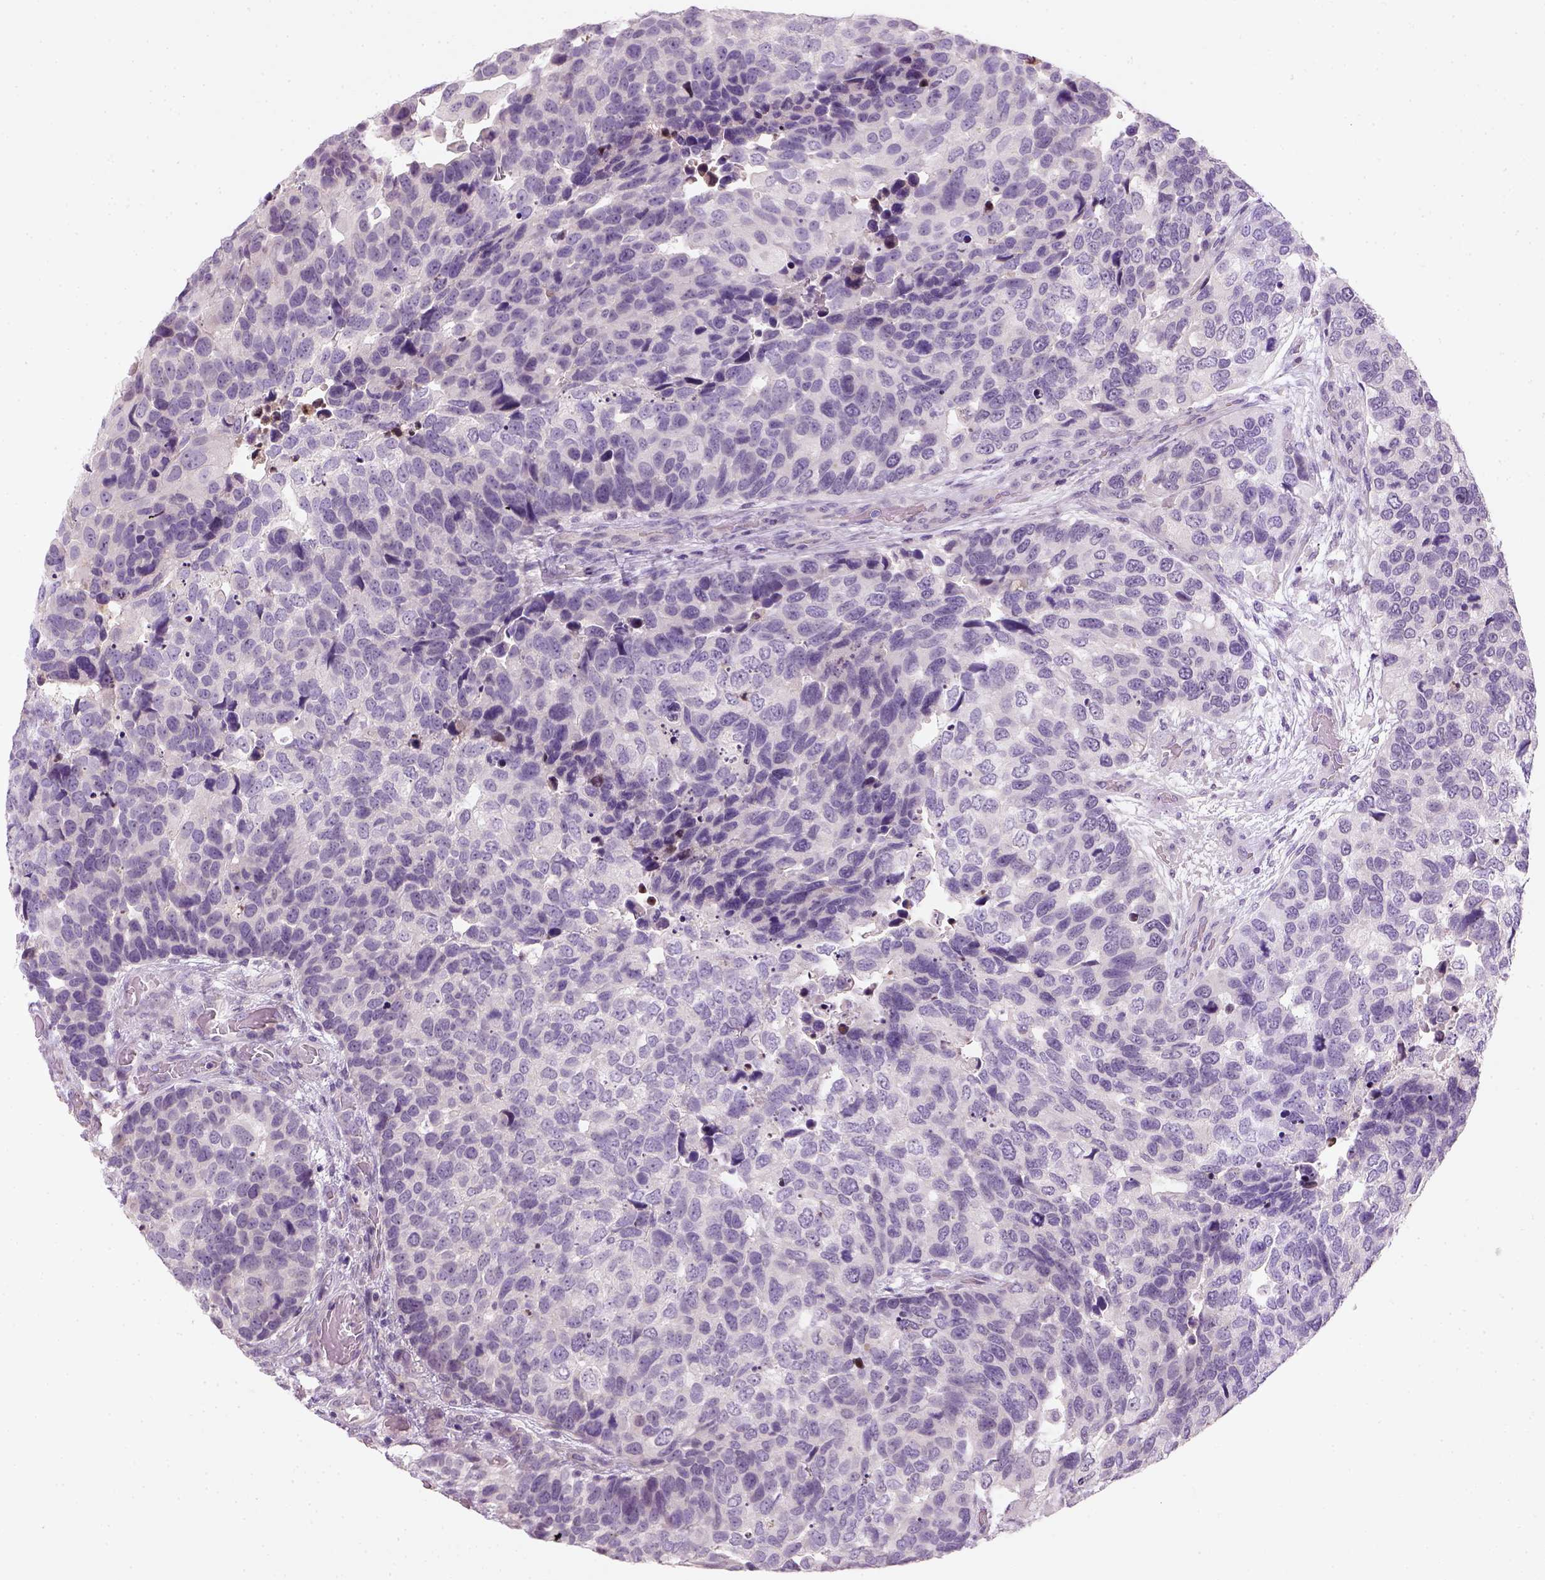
{"staining": {"intensity": "negative", "quantity": "none", "location": "none"}, "tissue": "urothelial cancer", "cell_type": "Tumor cells", "image_type": "cancer", "snomed": [{"axis": "morphology", "description": "Urothelial carcinoma, High grade"}, {"axis": "topography", "description": "Urinary bladder"}], "caption": "IHC photomicrograph of neoplastic tissue: human high-grade urothelial carcinoma stained with DAB demonstrates no significant protein positivity in tumor cells.", "gene": "NUDT6", "patient": {"sex": "male", "age": 60}}